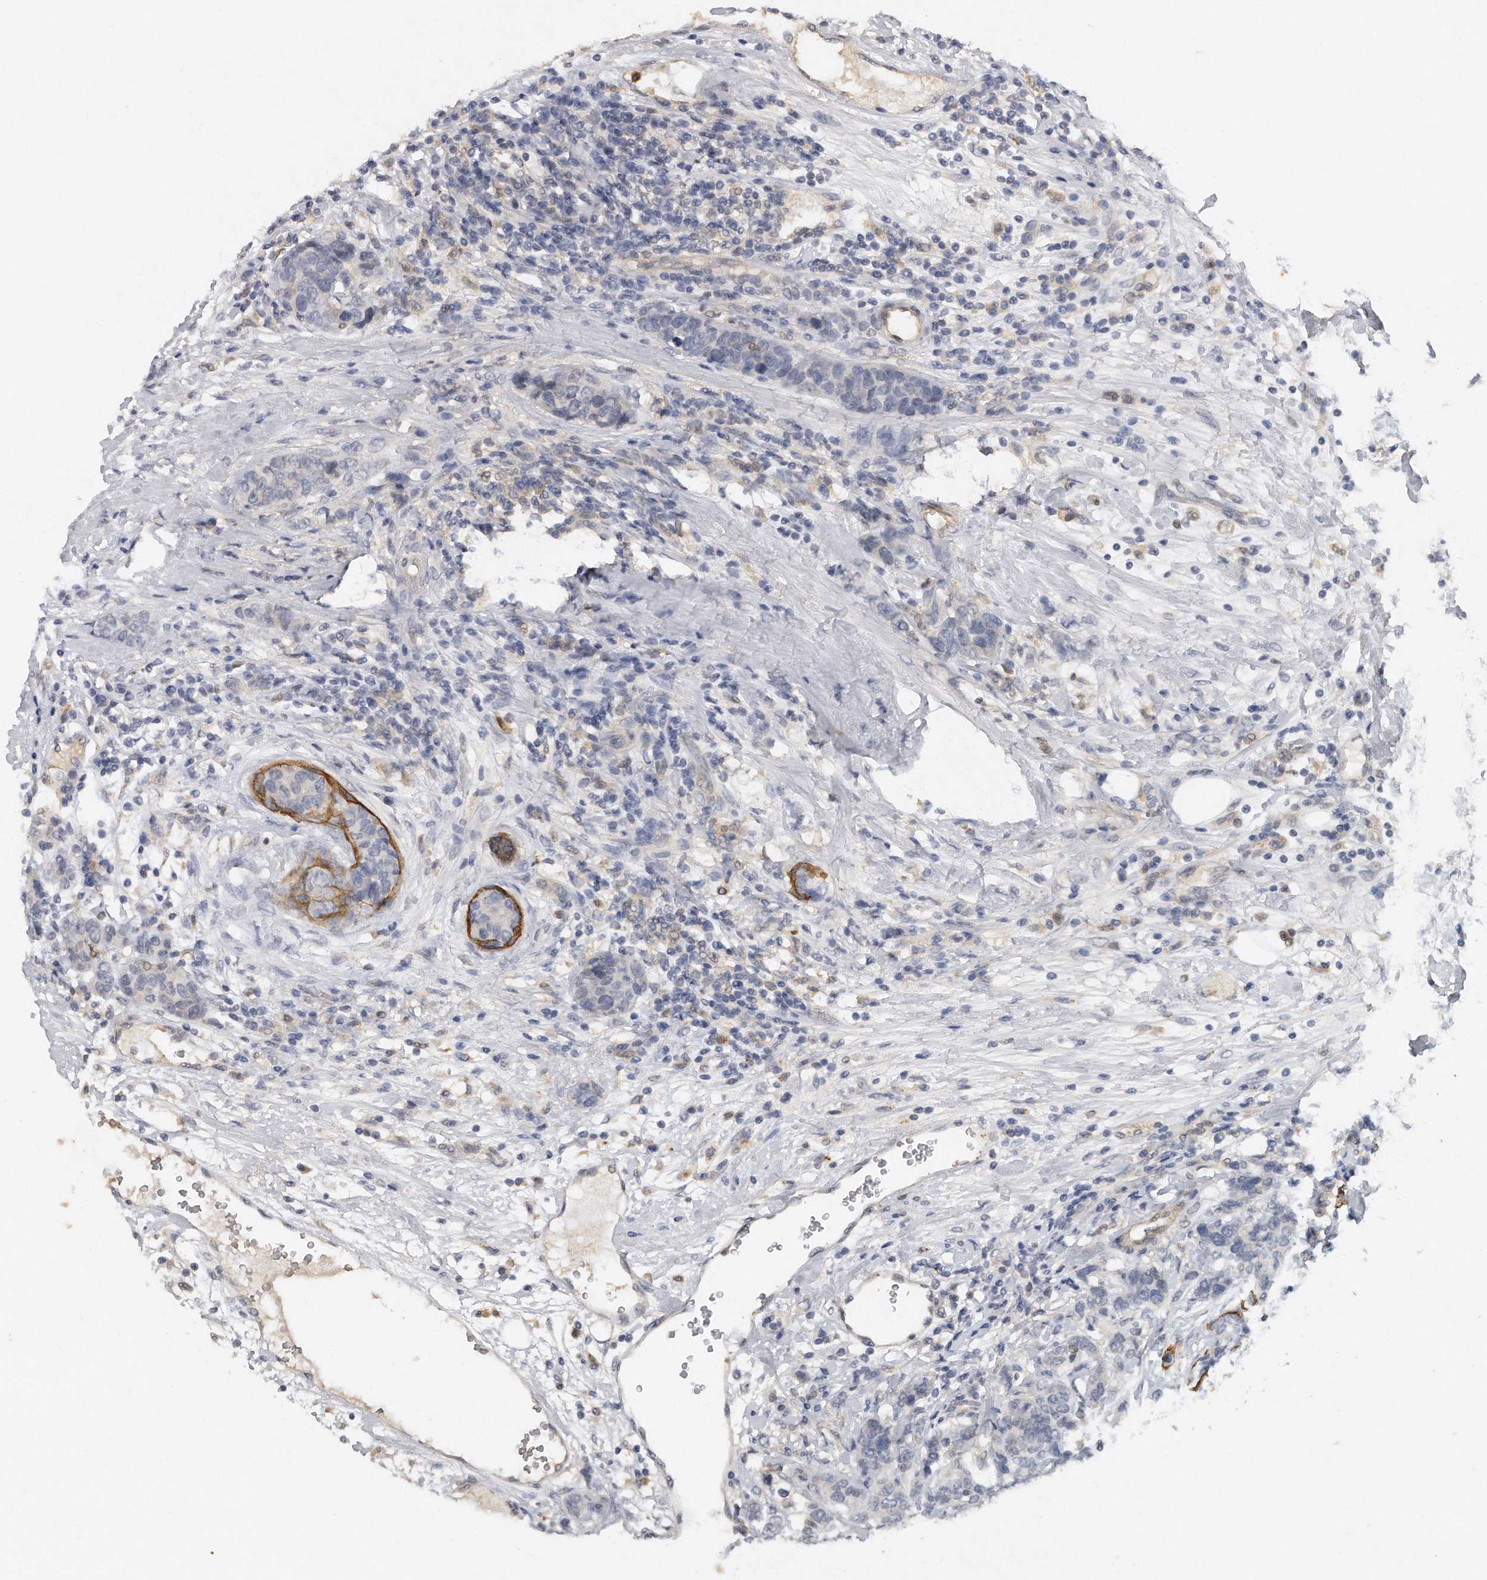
{"staining": {"intensity": "negative", "quantity": "none", "location": "none"}, "tissue": "breast cancer", "cell_type": "Tumor cells", "image_type": "cancer", "snomed": [{"axis": "morphology", "description": "Lobular carcinoma"}, {"axis": "topography", "description": "Breast"}], "caption": "Immunohistochemical staining of lobular carcinoma (breast) exhibits no significant staining in tumor cells.", "gene": "CAMK1", "patient": {"sex": "female", "age": 59}}